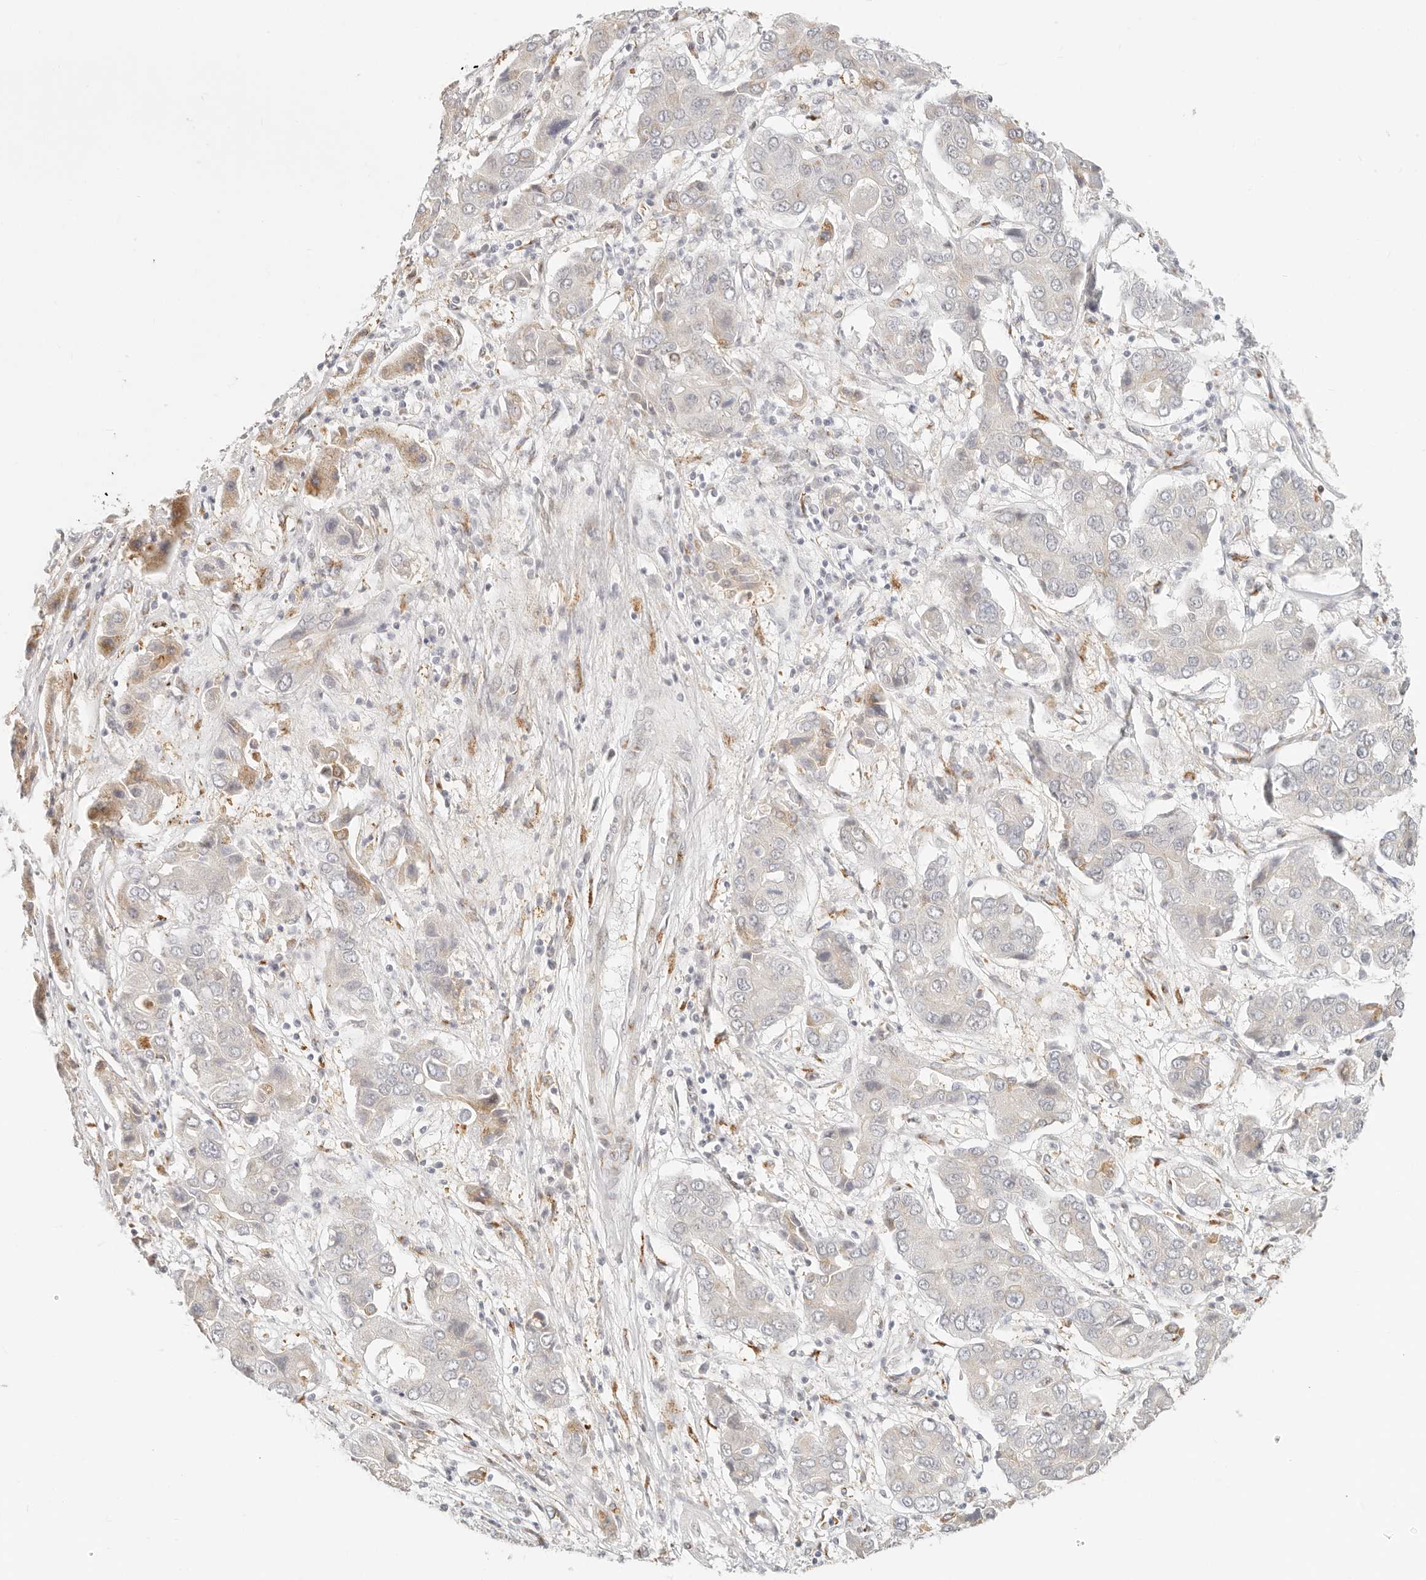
{"staining": {"intensity": "negative", "quantity": "none", "location": "none"}, "tissue": "liver cancer", "cell_type": "Tumor cells", "image_type": "cancer", "snomed": [{"axis": "morphology", "description": "Cholangiocarcinoma"}, {"axis": "topography", "description": "Liver"}], "caption": "Cholangiocarcinoma (liver) was stained to show a protein in brown. There is no significant expression in tumor cells.", "gene": "FAM20B", "patient": {"sex": "male", "age": 67}}